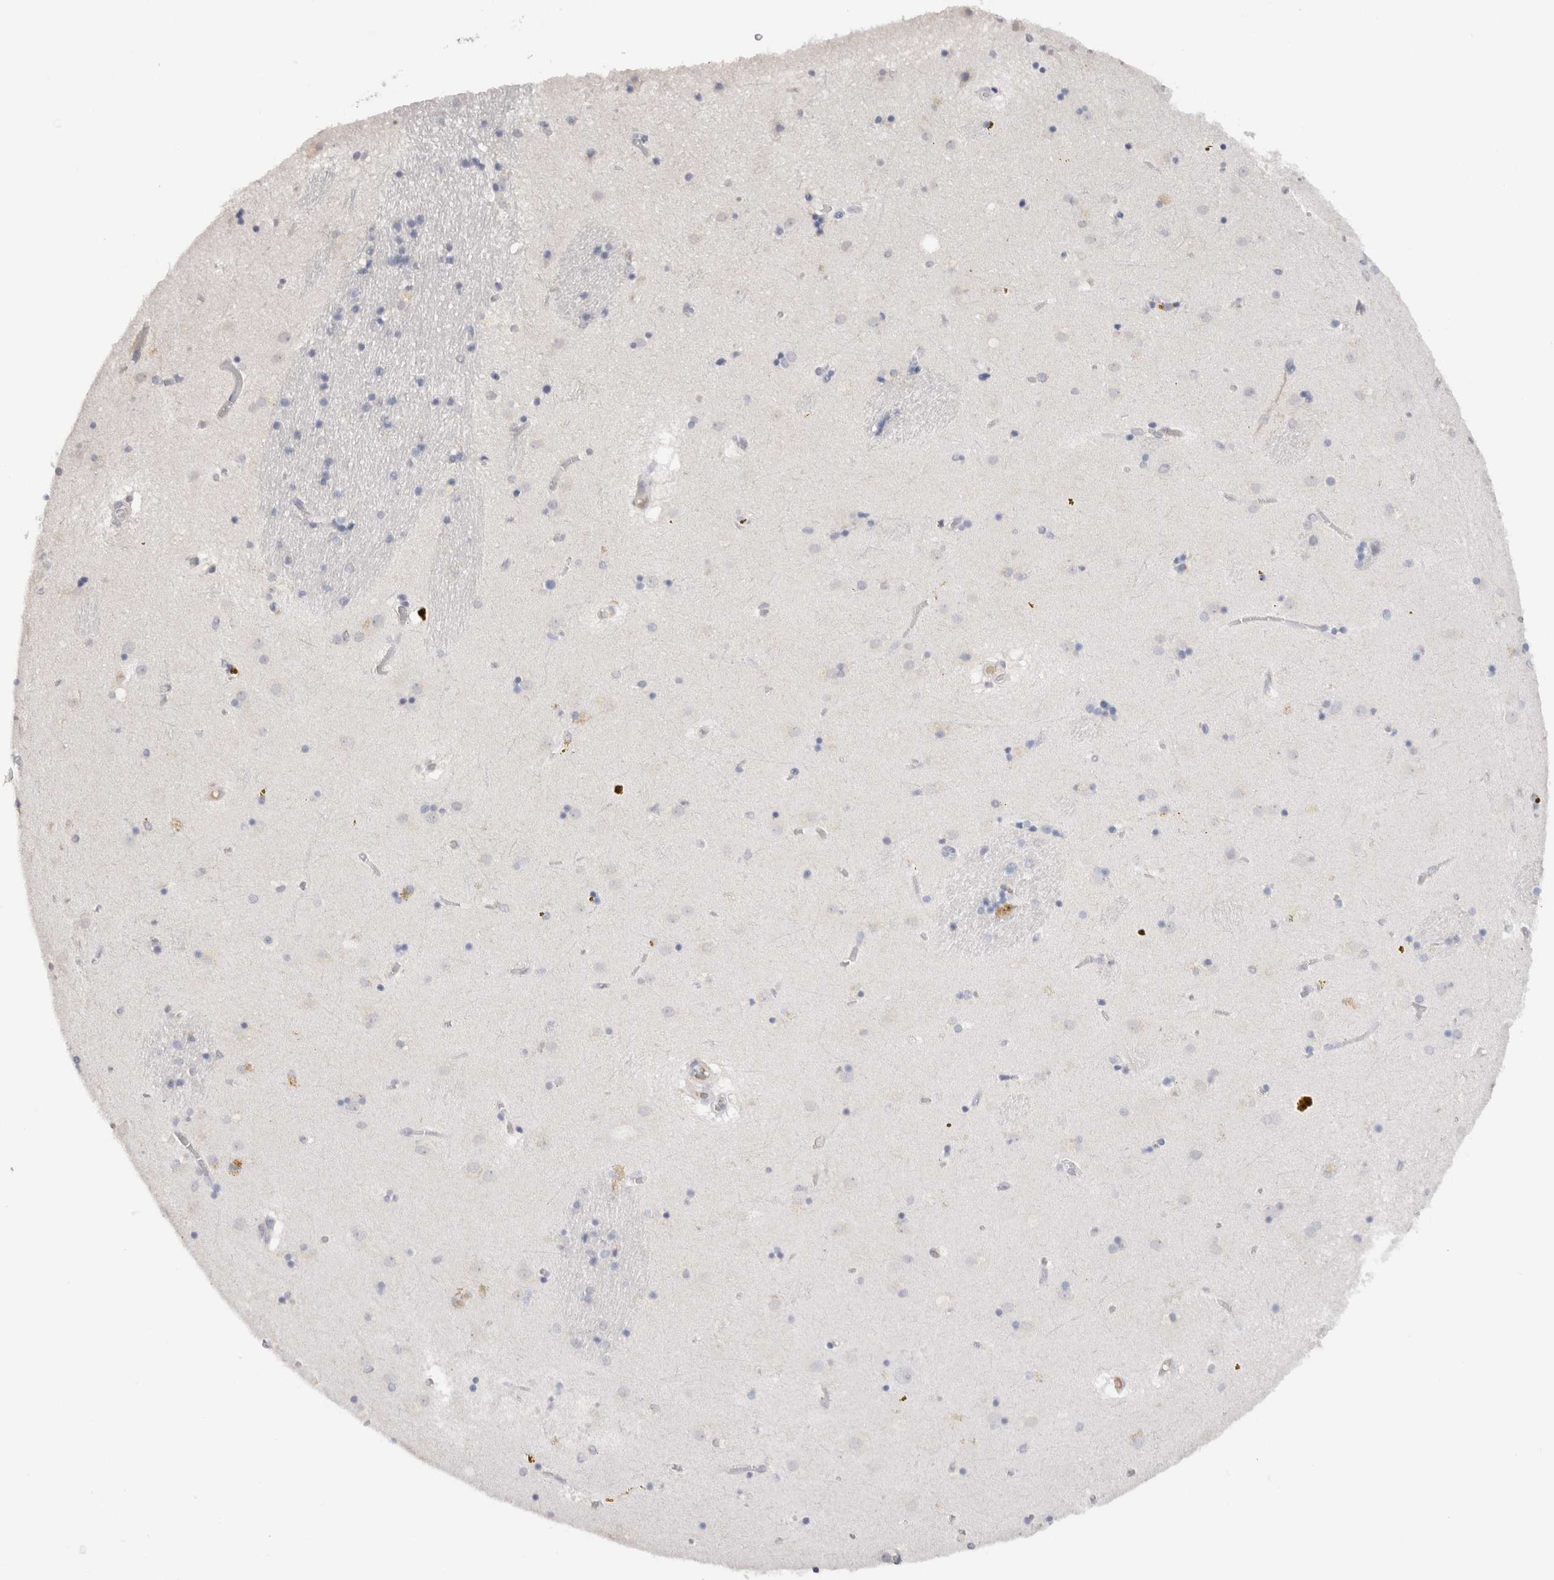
{"staining": {"intensity": "negative", "quantity": "none", "location": "none"}, "tissue": "caudate", "cell_type": "Glial cells", "image_type": "normal", "snomed": [{"axis": "morphology", "description": "Normal tissue, NOS"}, {"axis": "topography", "description": "Lateral ventricle wall"}], "caption": "Protein analysis of unremarkable caudate demonstrates no significant expression in glial cells. (DAB IHC visualized using brightfield microscopy, high magnification).", "gene": "LAMP3", "patient": {"sex": "male", "age": 70}}